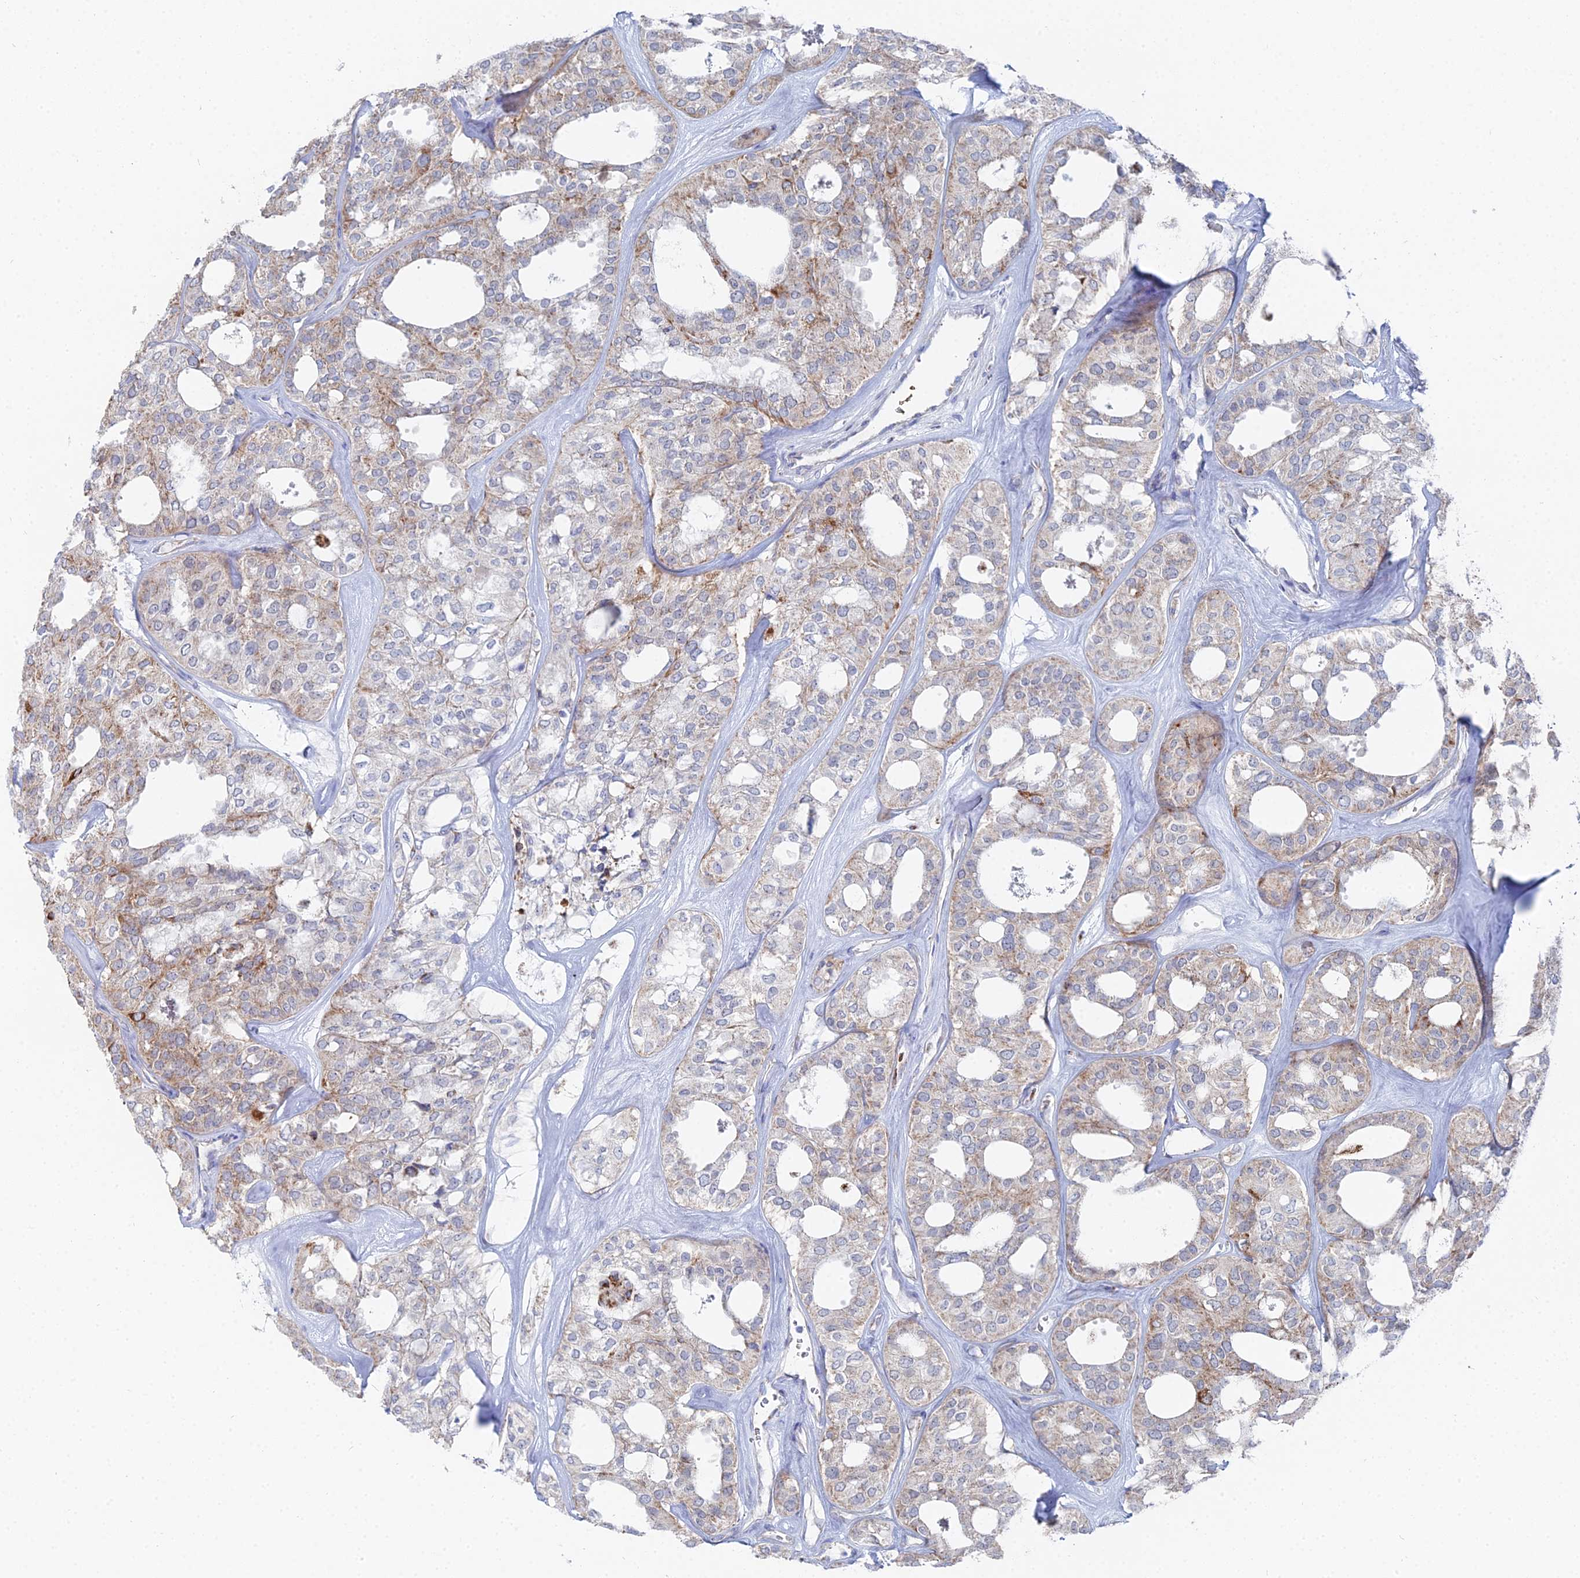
{"staining": {"intensity": "moderate", "quantity": "25%-75%", "location": "cytoplasmic/membranous"}, "tissue": "thyroid cancer", "cell_type": "Tumor cells", "image_type": "cancer", "snomed": [{"axis": "morphology", "description": "Follicular adenoma carcinoma, NOS"}, {"axis": "topography", "description": "Thyroid gland"}], "caption": "Protein staining shows moderate cytoplasmic/membranous positivity in approximately 25%-75% of tumor cells in thyroid cancer (follicular adenoma carcinoma). (IHC, brightfield microscopy, high magnification).", "gene": "MPC1", "patient": {"sex": "male", "age": 75}}